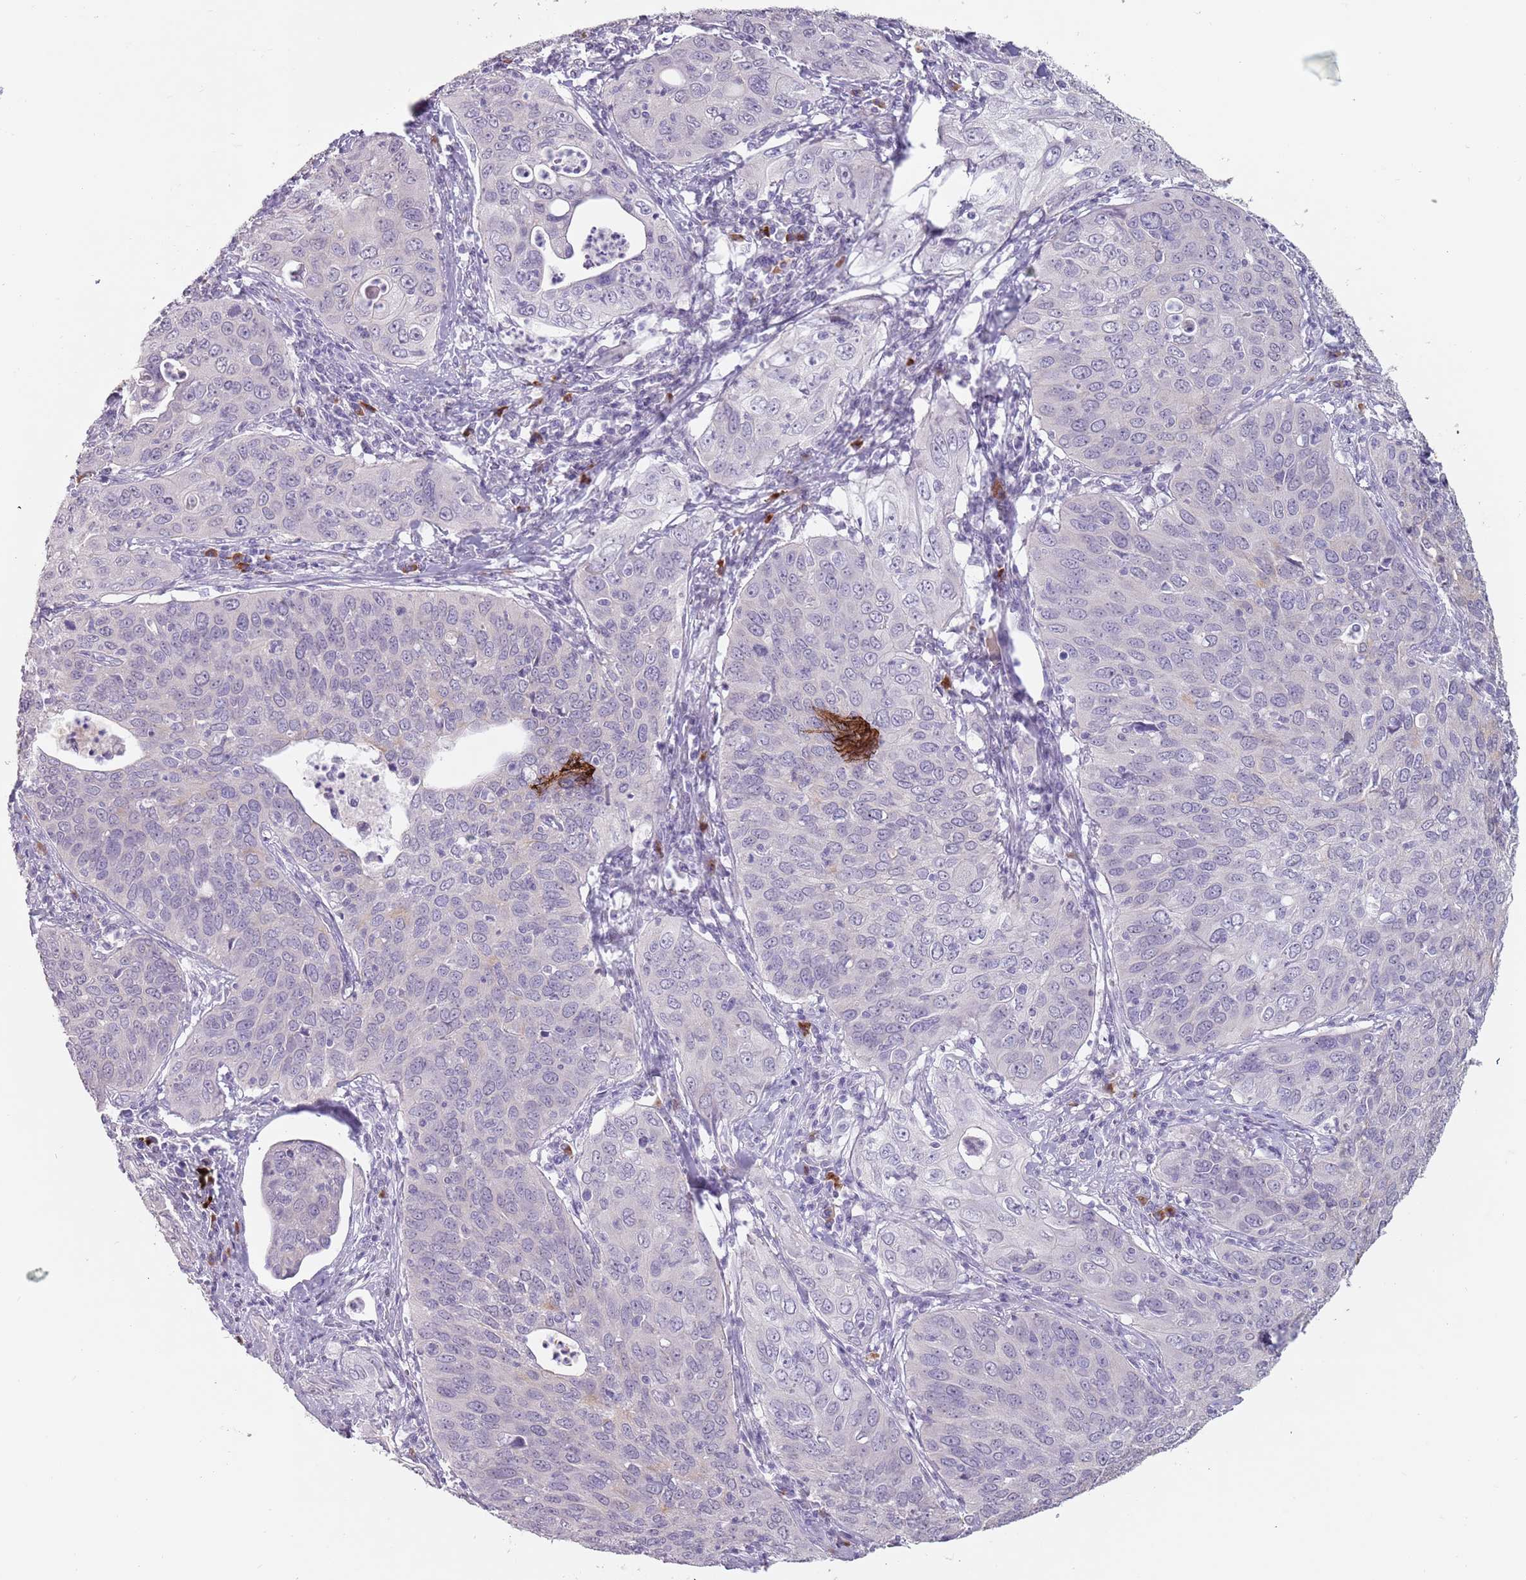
{"staining": {"intensity": "negative", "quantity": "none", "location": "none"}, "tissue": "cervical cancer", "cell_type": "Tumor cells", "image_type": "cancer", "snomed": [{"axis": "morphology", "description": "Squamous cell carcinoma, NOS"}, {"axis": "topography", "description": "Cervix"}], "caption": "Tumor cells are negative for brown protein staining in cervical cancer (squamous cell carcinoma).", "gene": "STYK1", "patient": {"sex": "female", "age": 36}}